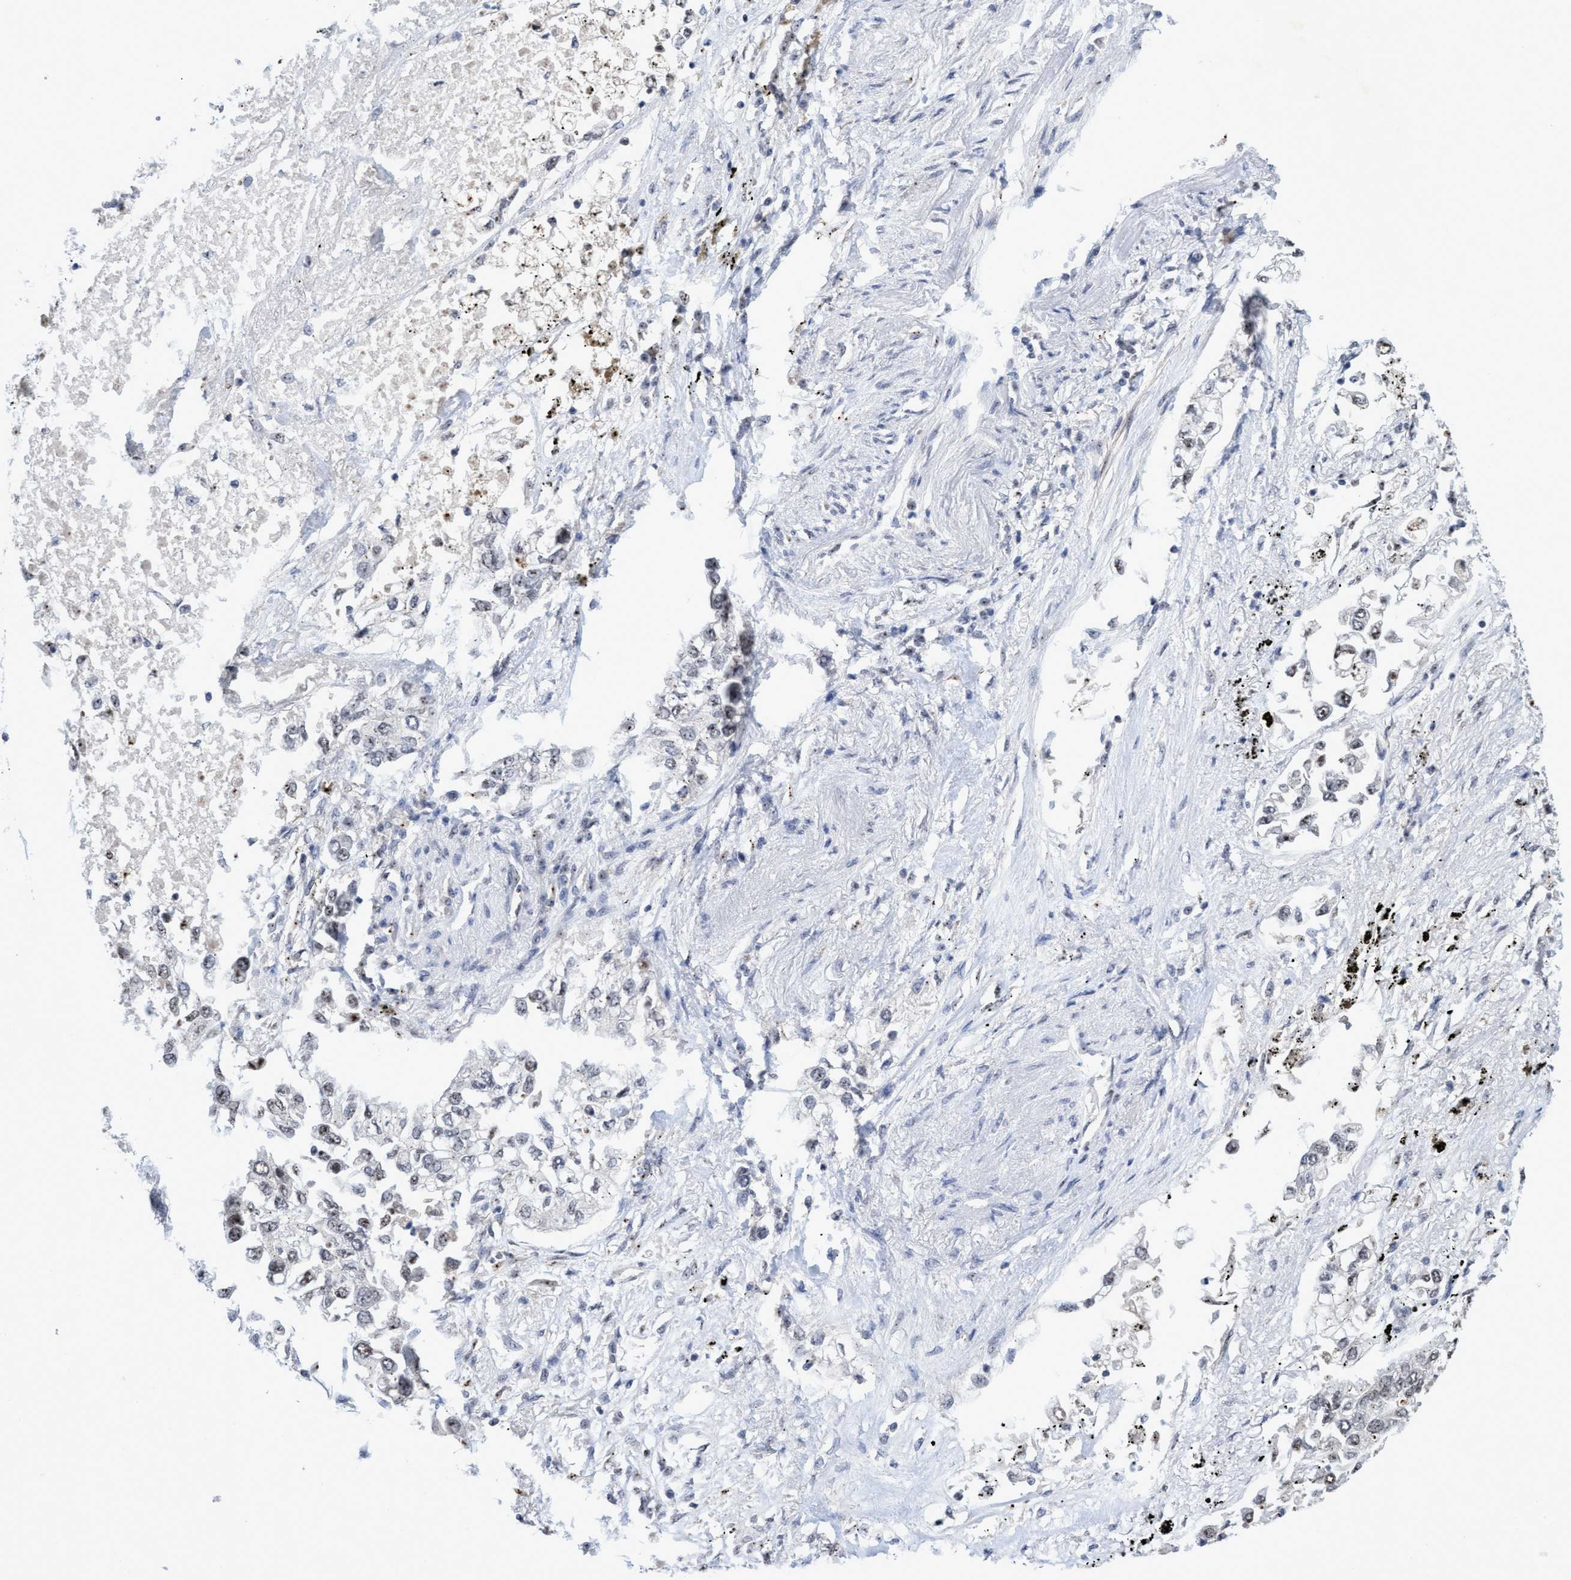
{"staining": {"intensity": "weak", "quantity": "25%-75%", "location": "nuclear"}, "tissue": "lung cancer", "cell_type": "Tumor cells", "image_type": "cancer", "snomed": [{"axis": "morphology", "description": "Inflammation, NOS"}, {"axis": "morphology", "description": "Adenocarcinoma, NOS"}, {"axis": "topography", "description": "Lung"}], "caption": "Lung cancer (adenocarcinoma) stained with DAB immunohistochemistry reveals low levels of weak nuclear positivity in approximately 25%-75% of tumor cells. The staining is performed using DAB (3,3'-diaminobenzidine) brown chromogen to label protein expression. The nuclei are counter-stained blue using hematoxylin.", "gene": "EFCAB10", "patient": {"sex": "male", "age": 63}}